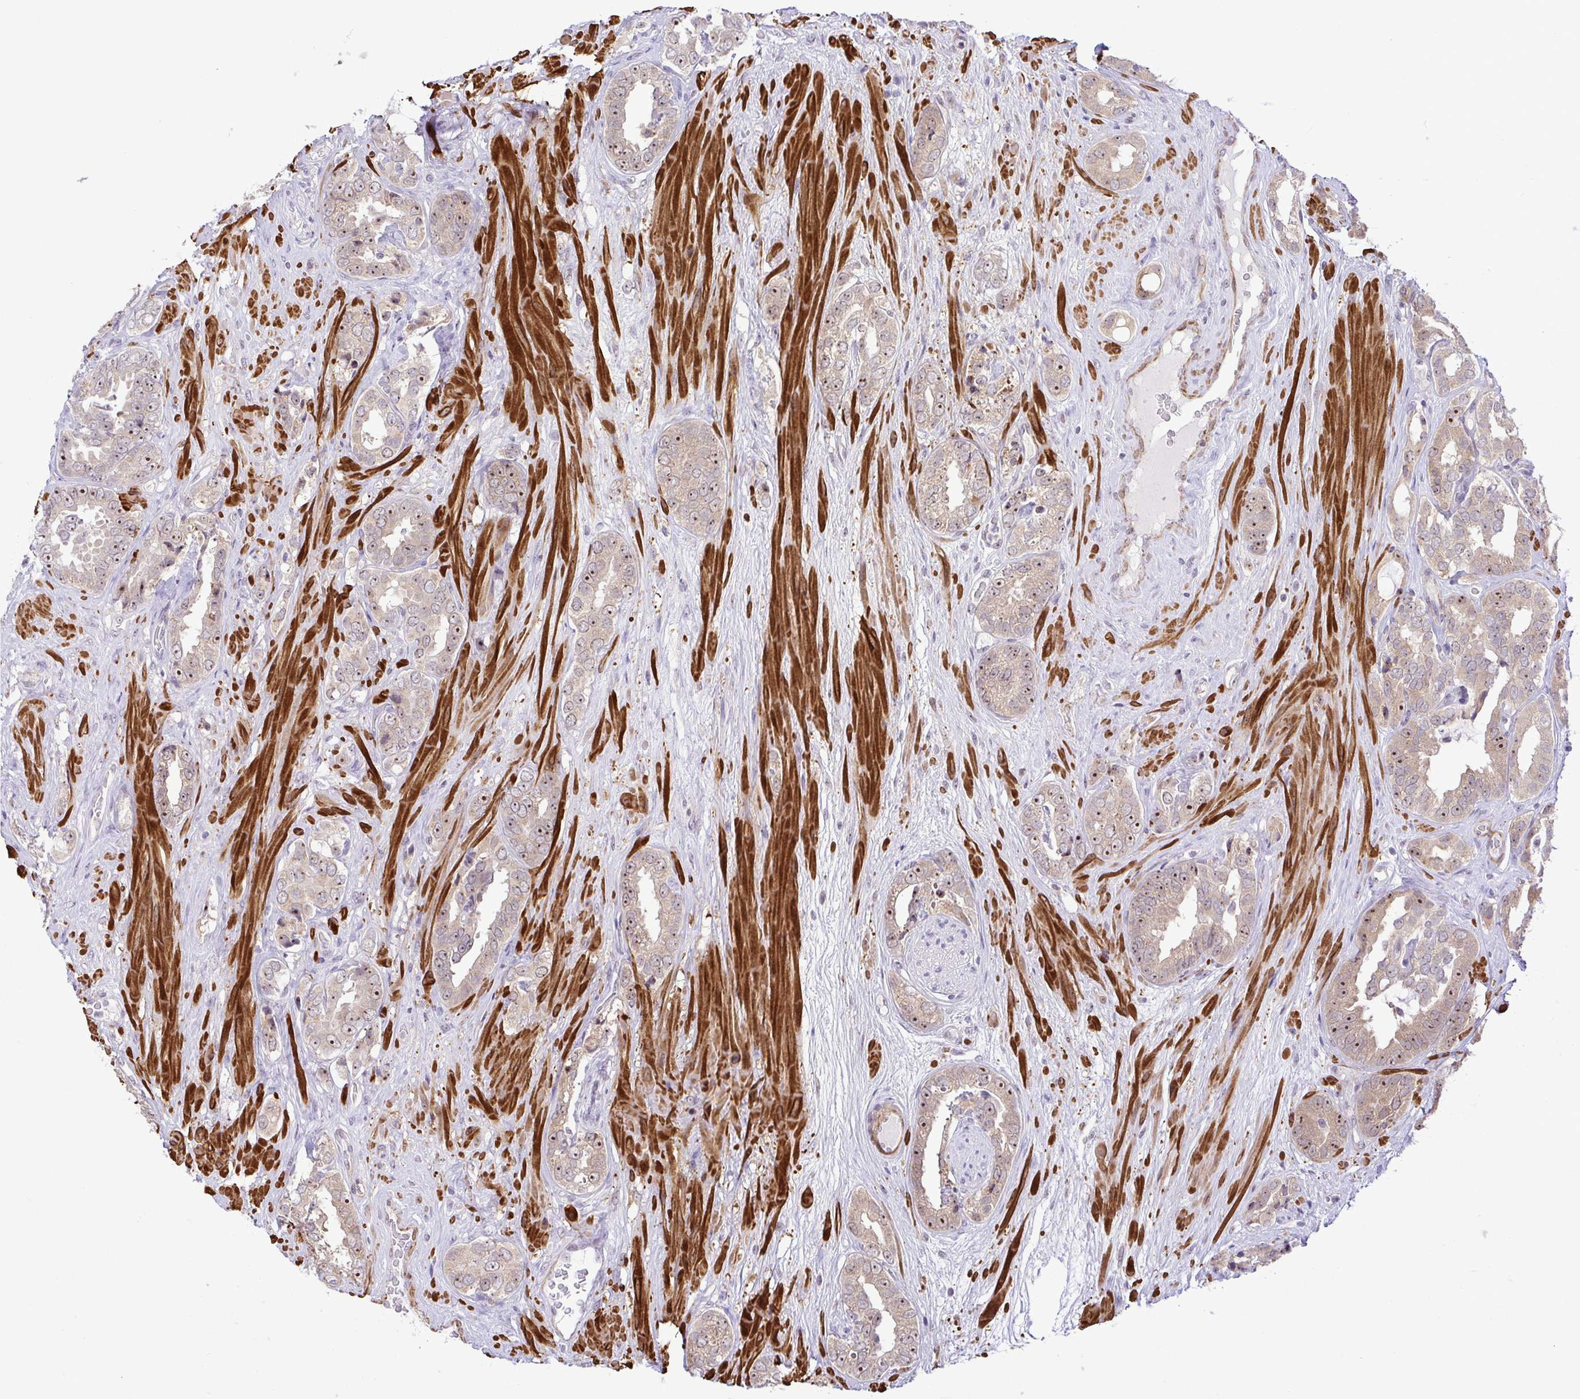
{"staining": {"intensity": "moderate", "quantity": "25%-75%", "location": "nuclear"}, "tissue": "prostate cancer", "cell_type": "Tumor cells", "image_type": "cancer", "snomed": [{"axis": "morphology", "description": "Adenocarcinoma, High grade"}, {"axis": "topography", "description": "Prostate"}], "caption": "Immunohistochemistry (DAB) staining of prostate cancer (high-grade adenocarcinoma) reveals moderate nuclear protein staining in approximately 25%-75% of tumor cells. (DAB IHC with brightfield microscopy, high magnification).", "gene": "RSL24D1", "patient": {"sex": "male", "age": 71}}